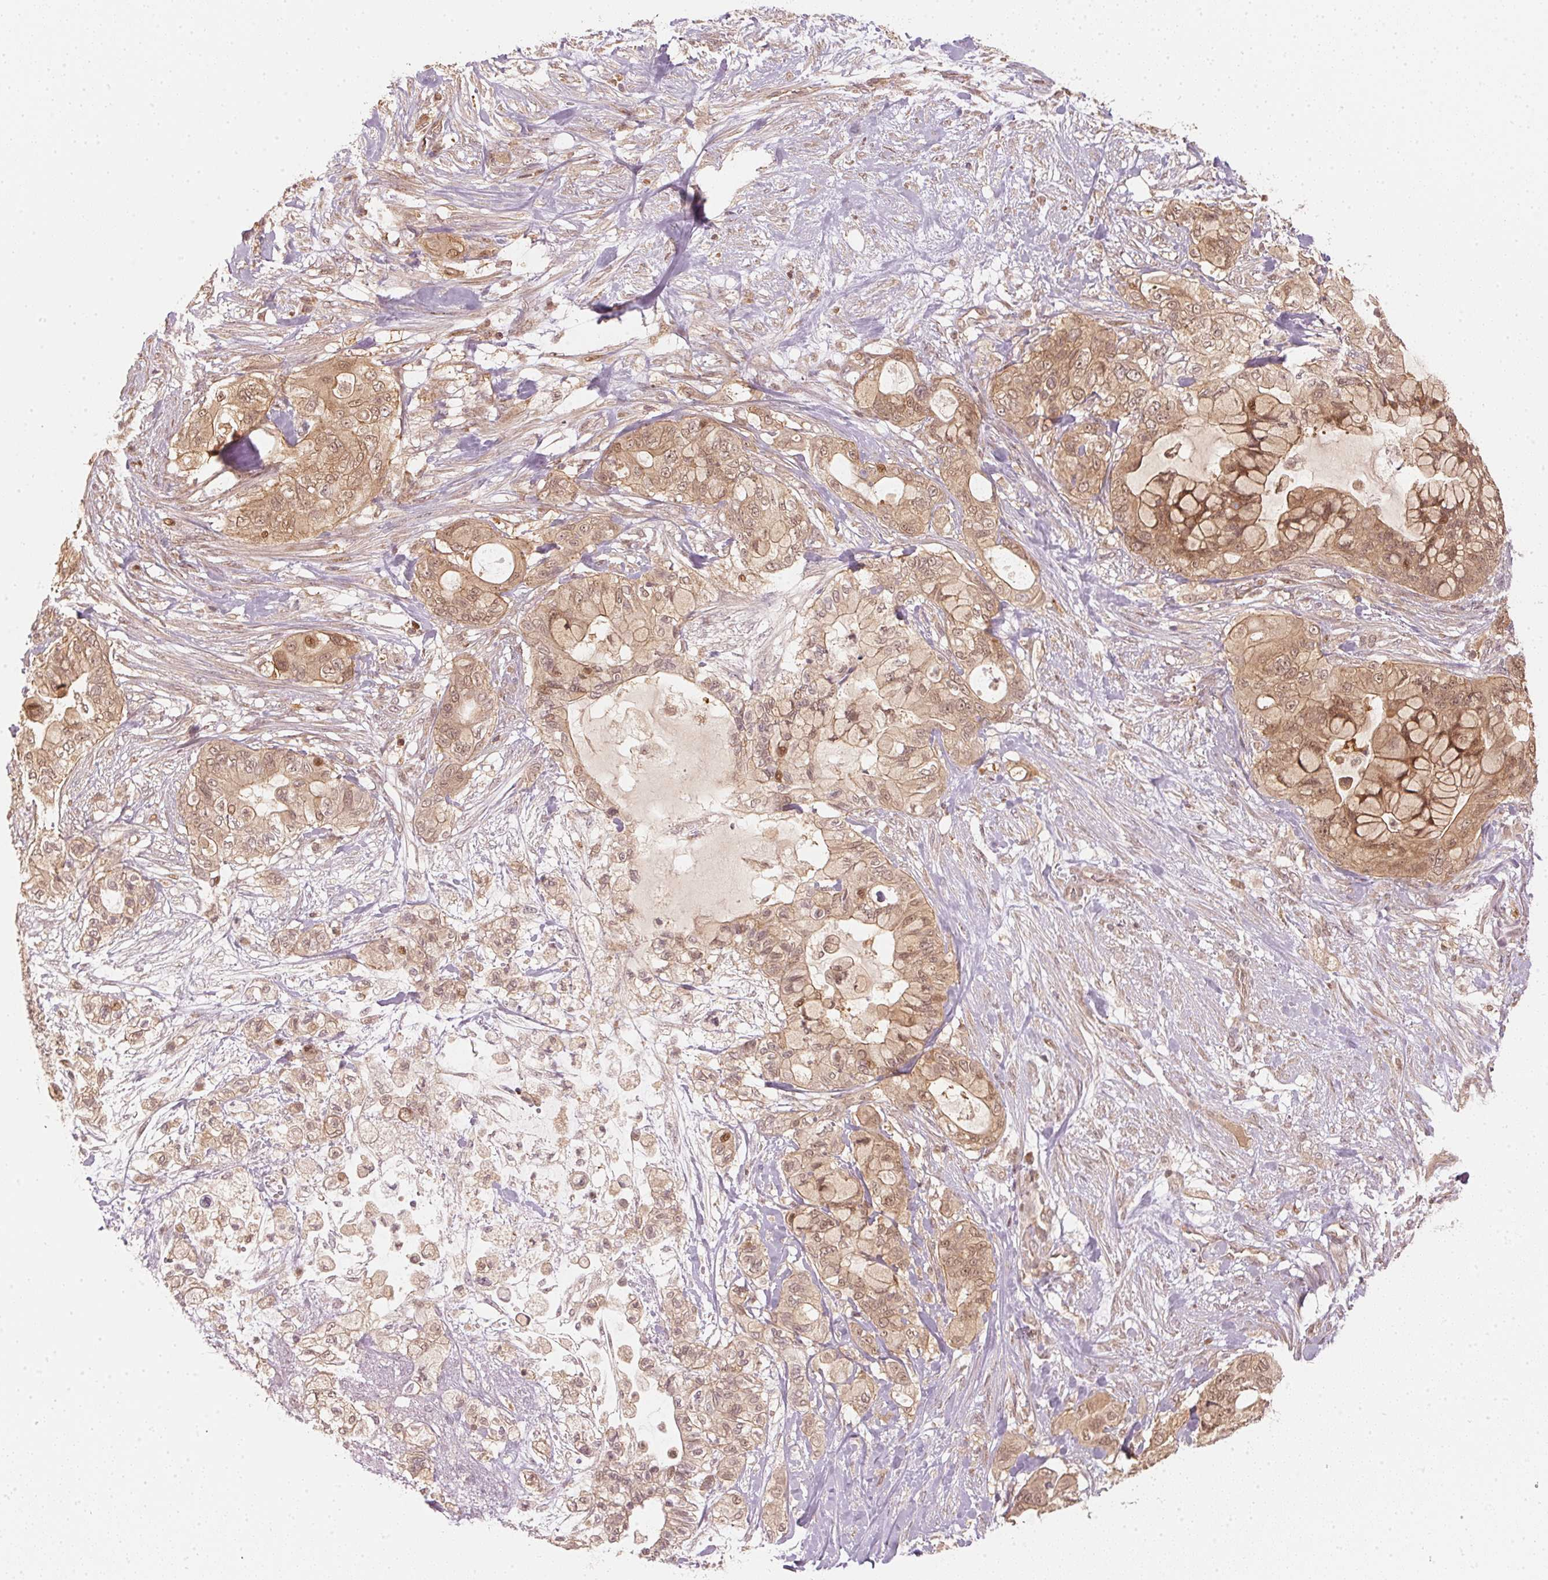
{"staining": {"intensity": "moderate", "quantity": ">75%", "location": "cytoplasmic/membranous,nuclear"}, "tissue": "pancreatic cancer", "cell_type": "Tumor cells", "image_type": "cancer", "snomed": [{"axis": "morphology", "description": "Adenocarcinoma, NOS"}, {"axis": "topography", "description": "Pancreas"}], "caption": "Immunohistochemistry (IHC) of pancreatic adenocarcinoma displays medium levels of moderate cytoplasmic/membranous and nuclear expression in approximately >75% of tumor cells.", "gene": "UBE2L3", "patient": {"sex": "male", "age": 71}}